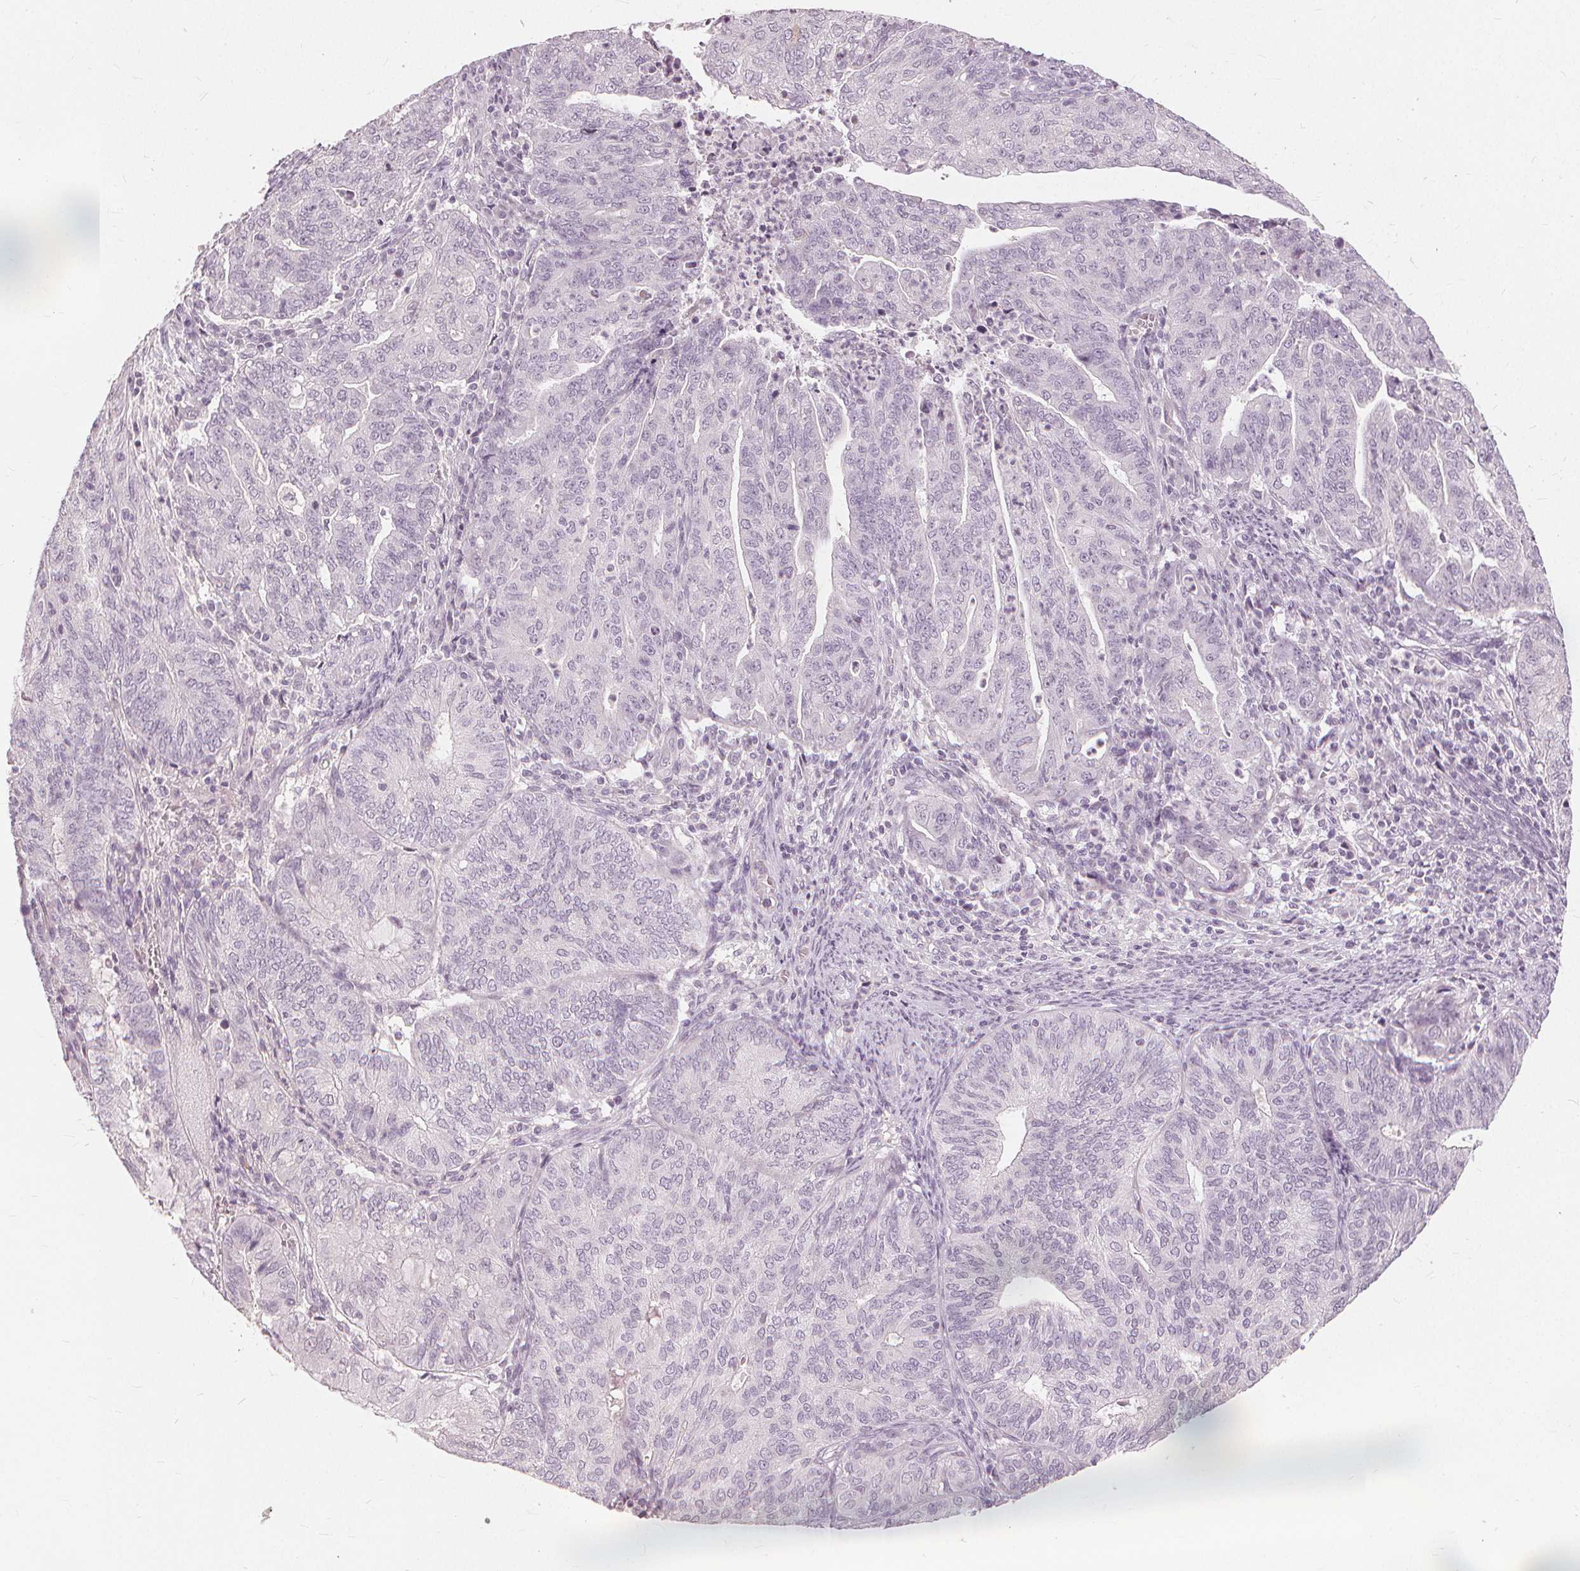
{"staining": {"intensity": "negative", "quantity": "none", "location": "none"}, "tissue": "endometrial cancer", "cell_type": "Tumor cells", "image_type": "cancer", "snomed": [{"axis": "morphology", "description": "Adenocarcinoma, NOS"}, {"axis": "topography", "description": "Endometrium"}], "caption": "Histopathology image shows no significant protein positivity in tumor cells of endometrial cancer.", "gene": "SFTPD", "patient": {"sex": "female", "age": 82}}